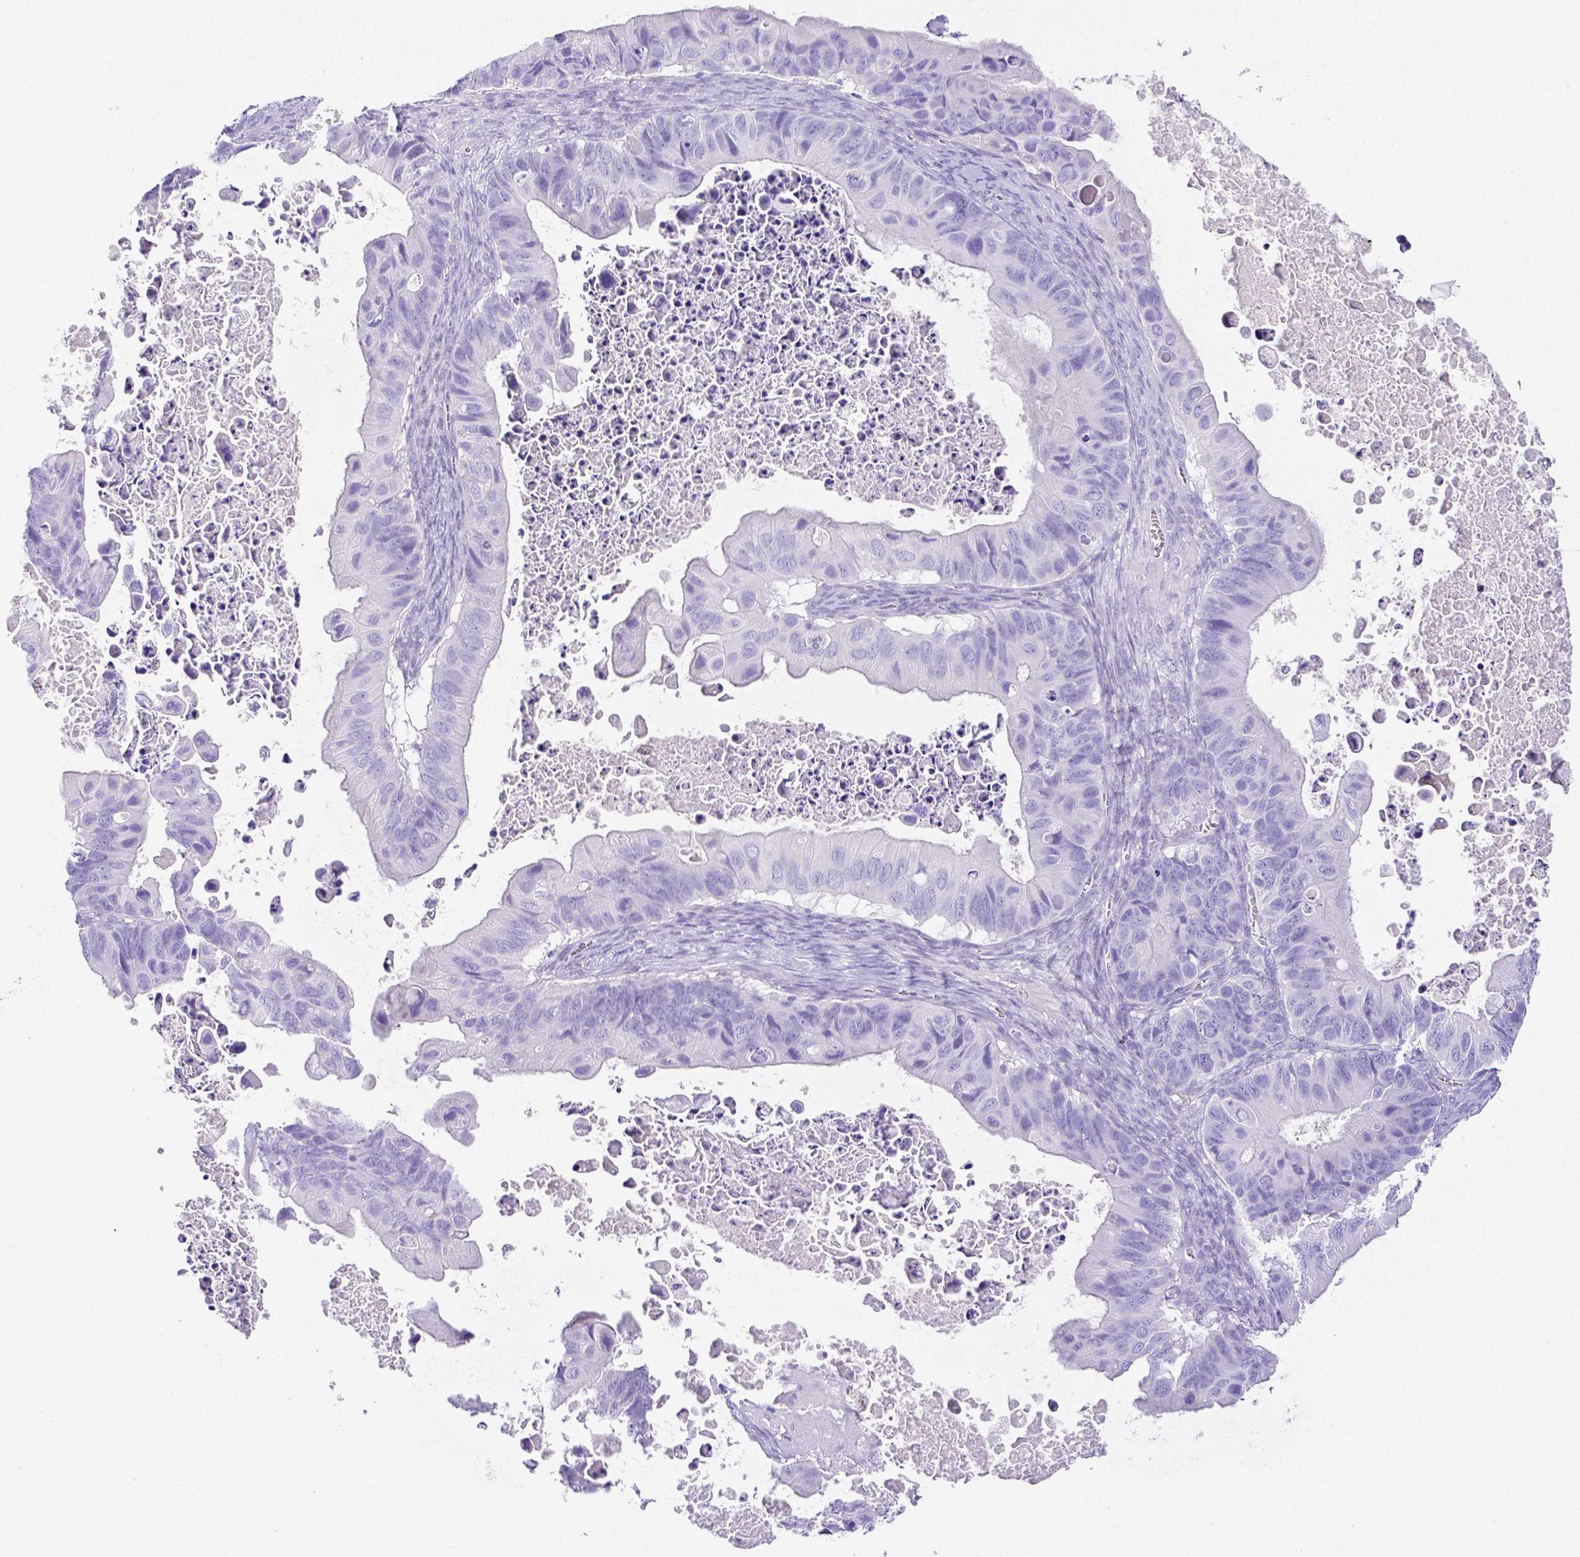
{"staining": {"intensity": "negative", "quantity": "none", "location": "none"}, "tissue": "ovarian cancer", "cell_type": "Tumor cells", "image_type": "cancer", "snomed": [{"axis": "morphology", "description": "Cystadenocarcinoma, mucinous, NOS"}, {"axis": "topography", "description": "Ovary"}], "caption": "An immunohistochemistry photomicrograph of ovarian mucinous cystadenocarcinoma is shown. There is no staining in tumor cells of ovarian mucinous cystadenocarcinoma.", "gene": "ARHGAP36", "patient": {"sex": "female", "age": 64}}